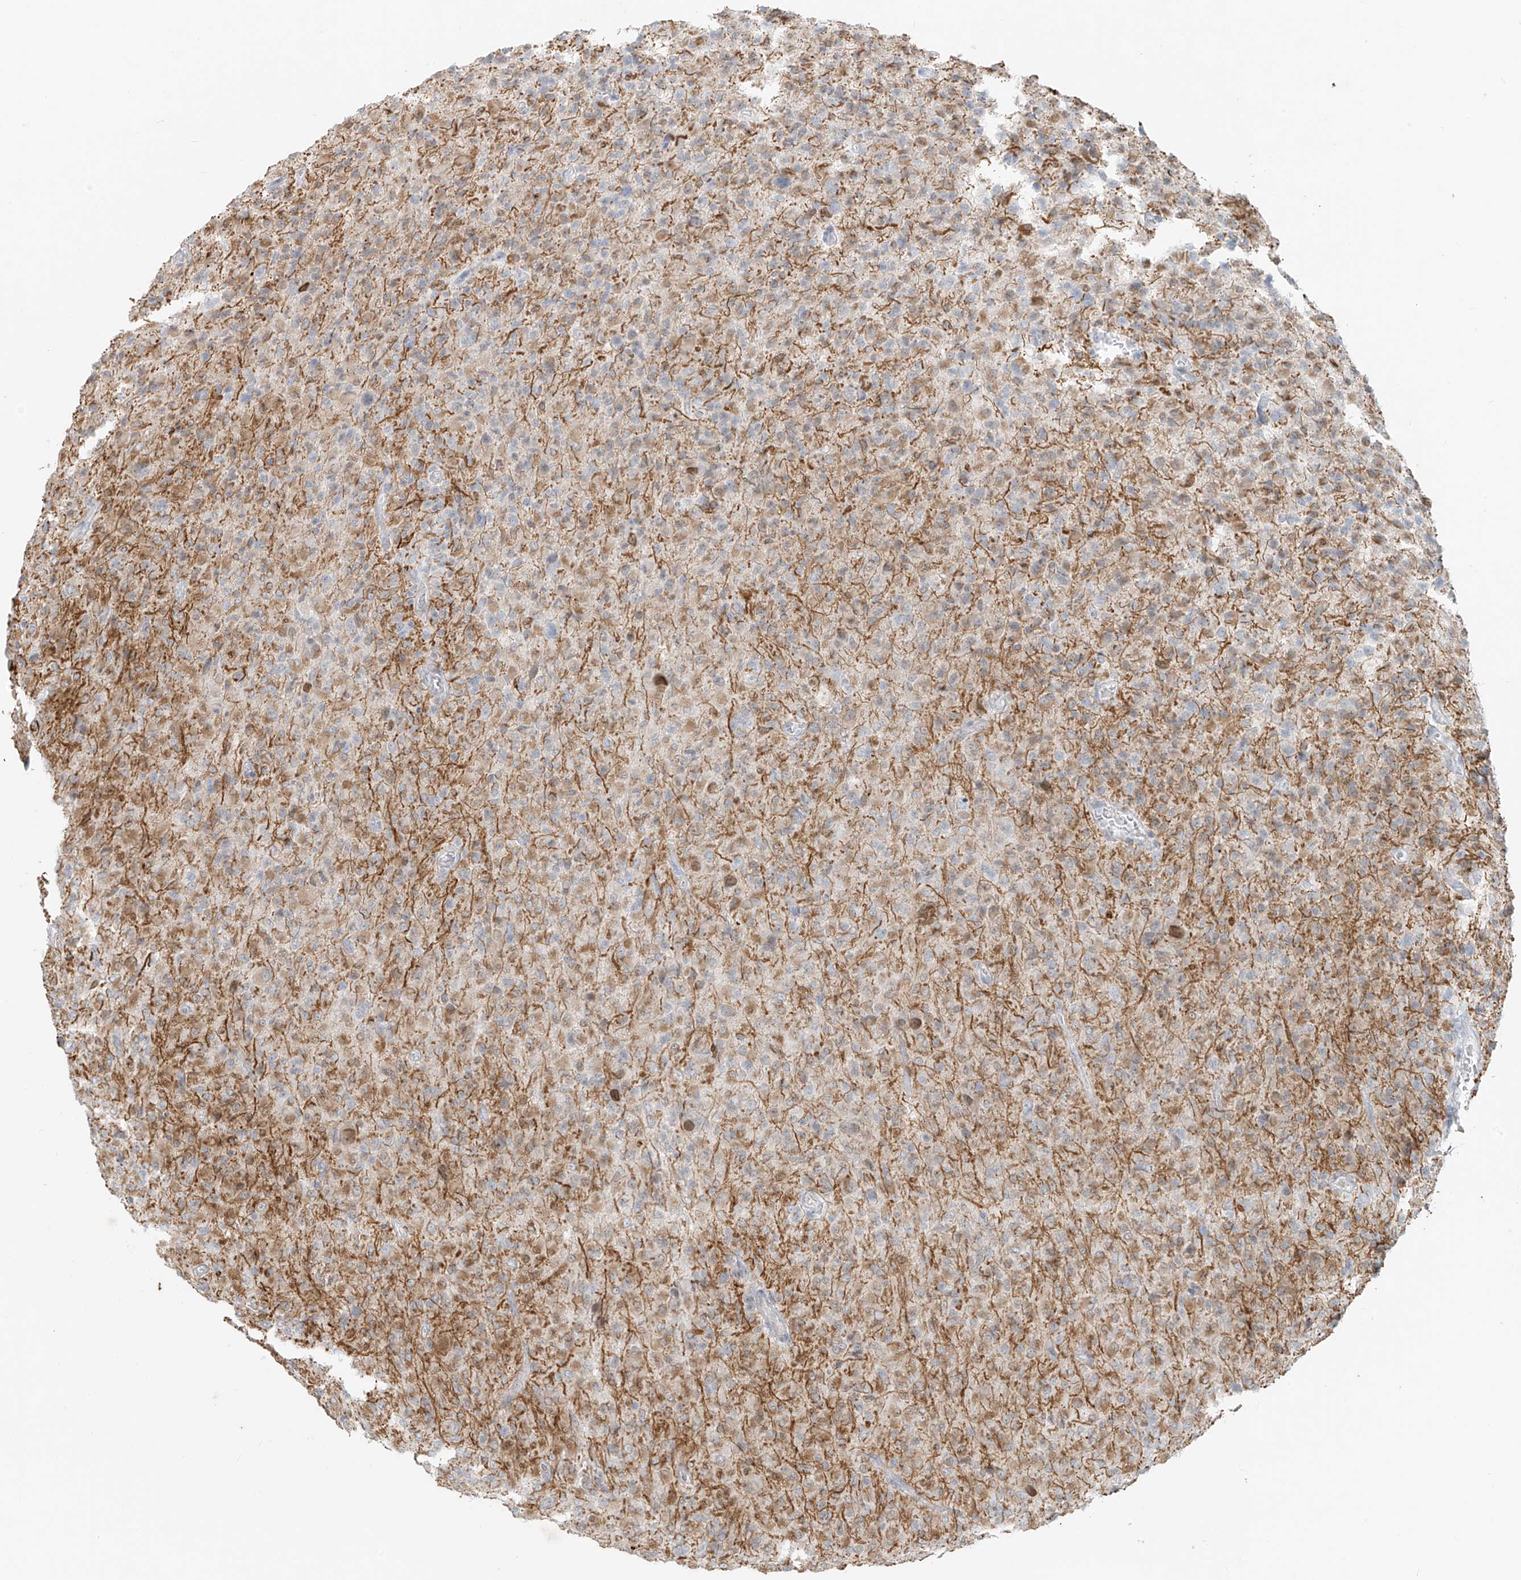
{"staining": {"intensity": "weak", "quantity": "<25%", "location": "cytoplasmic/membranous"}, "tissue": "glioma", "cell_type": "Tumor cells", "image_type": "cancer", "snomed": [{"axis": "morphology", "description": "Glioma, malignant, High grade"}, {"axis": "topography", "description": "Brain"}], "caption": "High power microscopy photomicrograph of an immunohistochemistry micrograph of glioma, revealing no significant expression in tumor cells. The staining was performed using DAB (3,3'-diaminobenzidine) to visualize the protein expression in brown, while the nuclei were stained in blue with hematoxylin (Magnification: 20x).", "gene": "OSBPL7", "patient": {"sex": "female", "age": 57}}